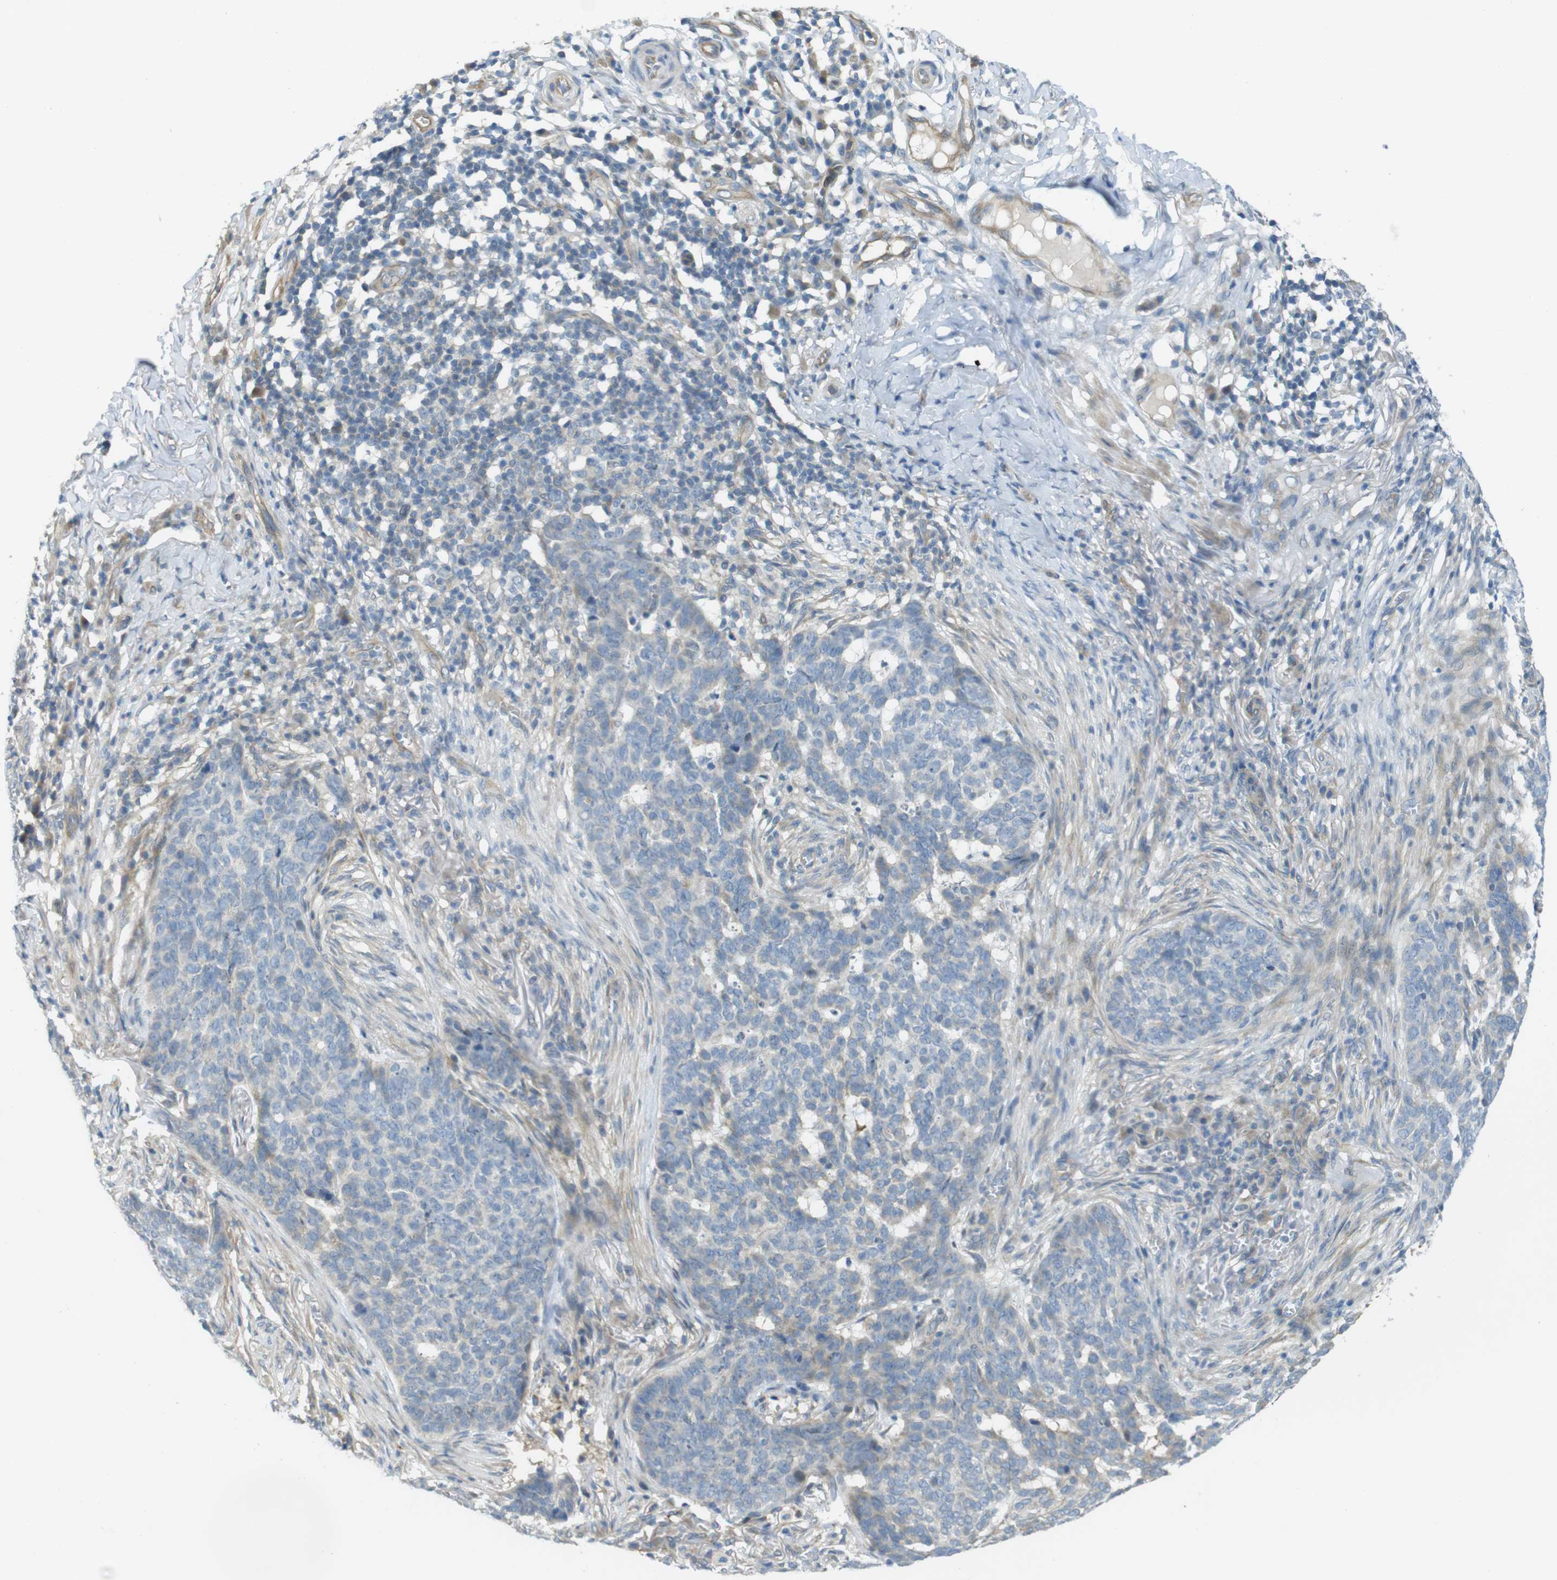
{"staining": {"intensity": "weak", "quantity": "<25%", "location": "cytoplasmic/membranous"}, "tissue": "skin cancer", "cell_type": "Tumor cells", "image_type": "cancer", "snomed": [{"axis": "morphology", "description": "Basal cell carcinoma"}, {"axis": "topography", "description": "Skin"}], "caption": "Tumor cells show no significant protein staining in basal cell carcinoma (skin).", "gene": "ABHD15", "patient": {"sex": "male", "age": 85}}